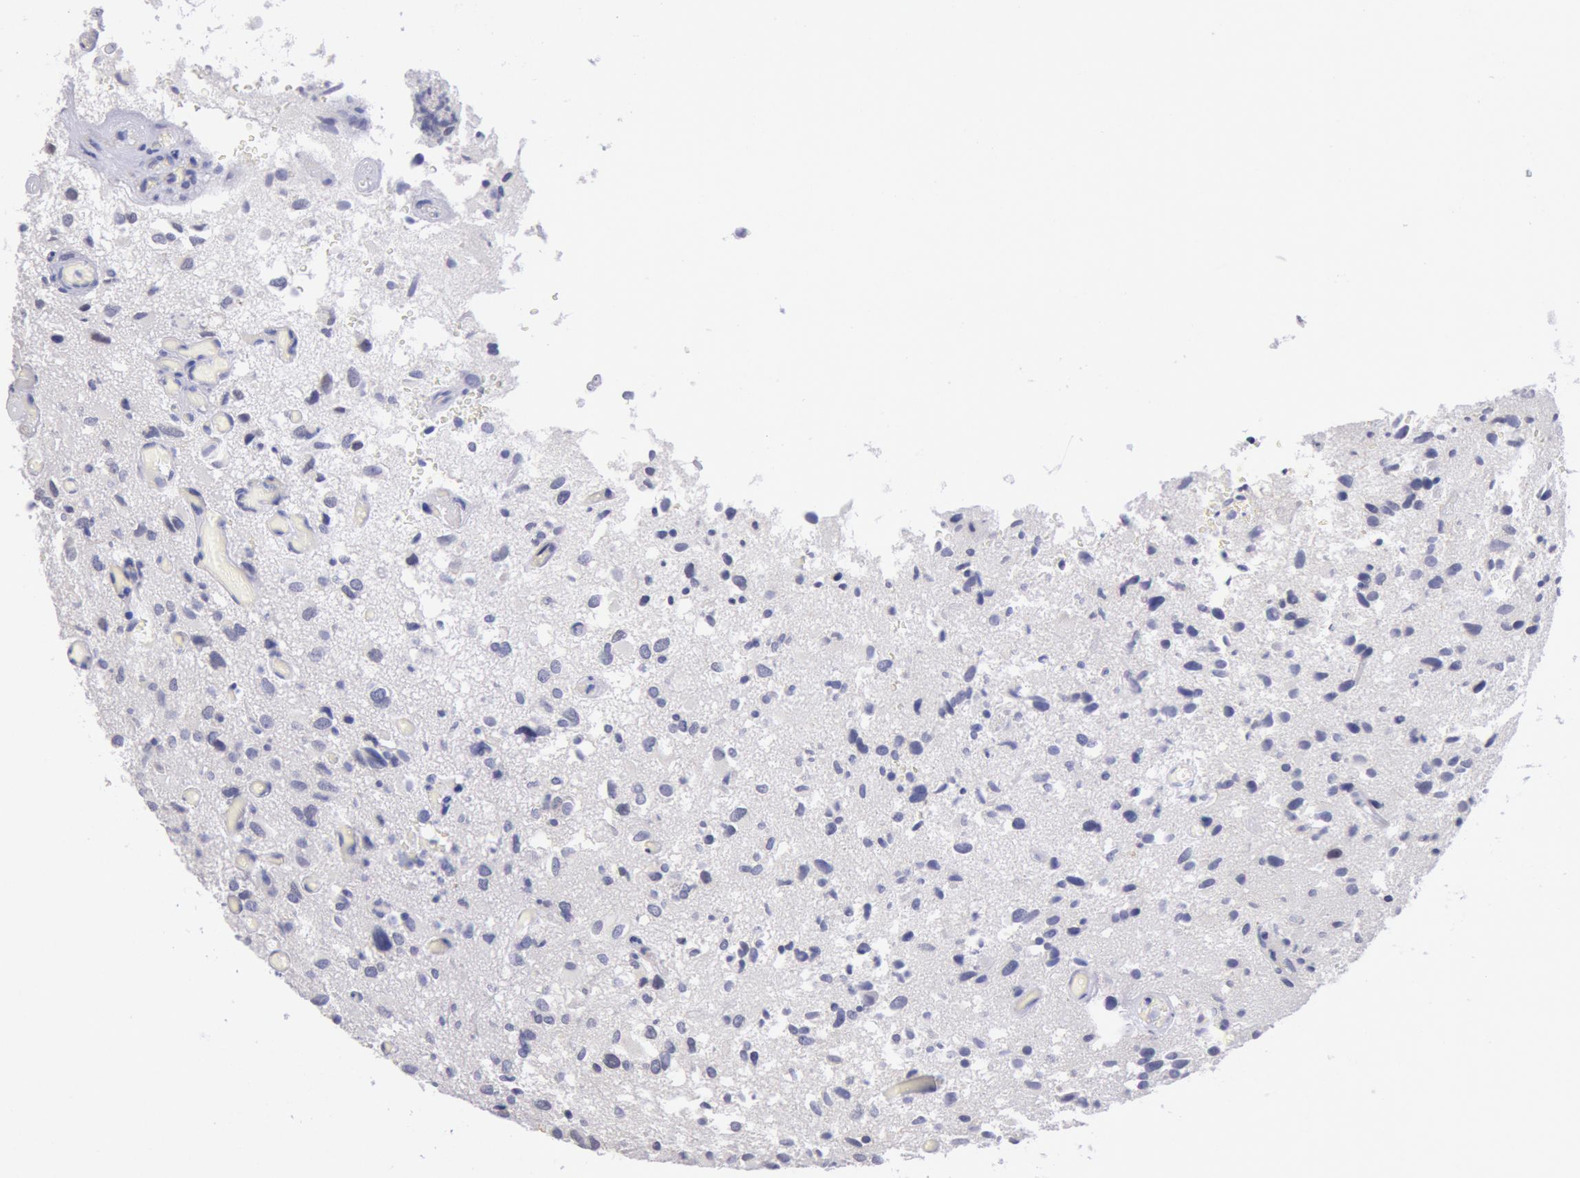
{"staining": {"intensity": "negative", "quantity": "none", "location": "none"}, "tissue": "glioma", "cell_type": "Tumor cells", "image_type": "cancer", "snomed": [{"axis": "morphology", "description": "Glioma, malignant, High grade"}, {"axis": "topography", "description": "Brain"}], "caption": "IHC of glioma displays no staining in tumor cells.", "gene": "MYH7", "patient": {"sex": "male", "age": 69}}